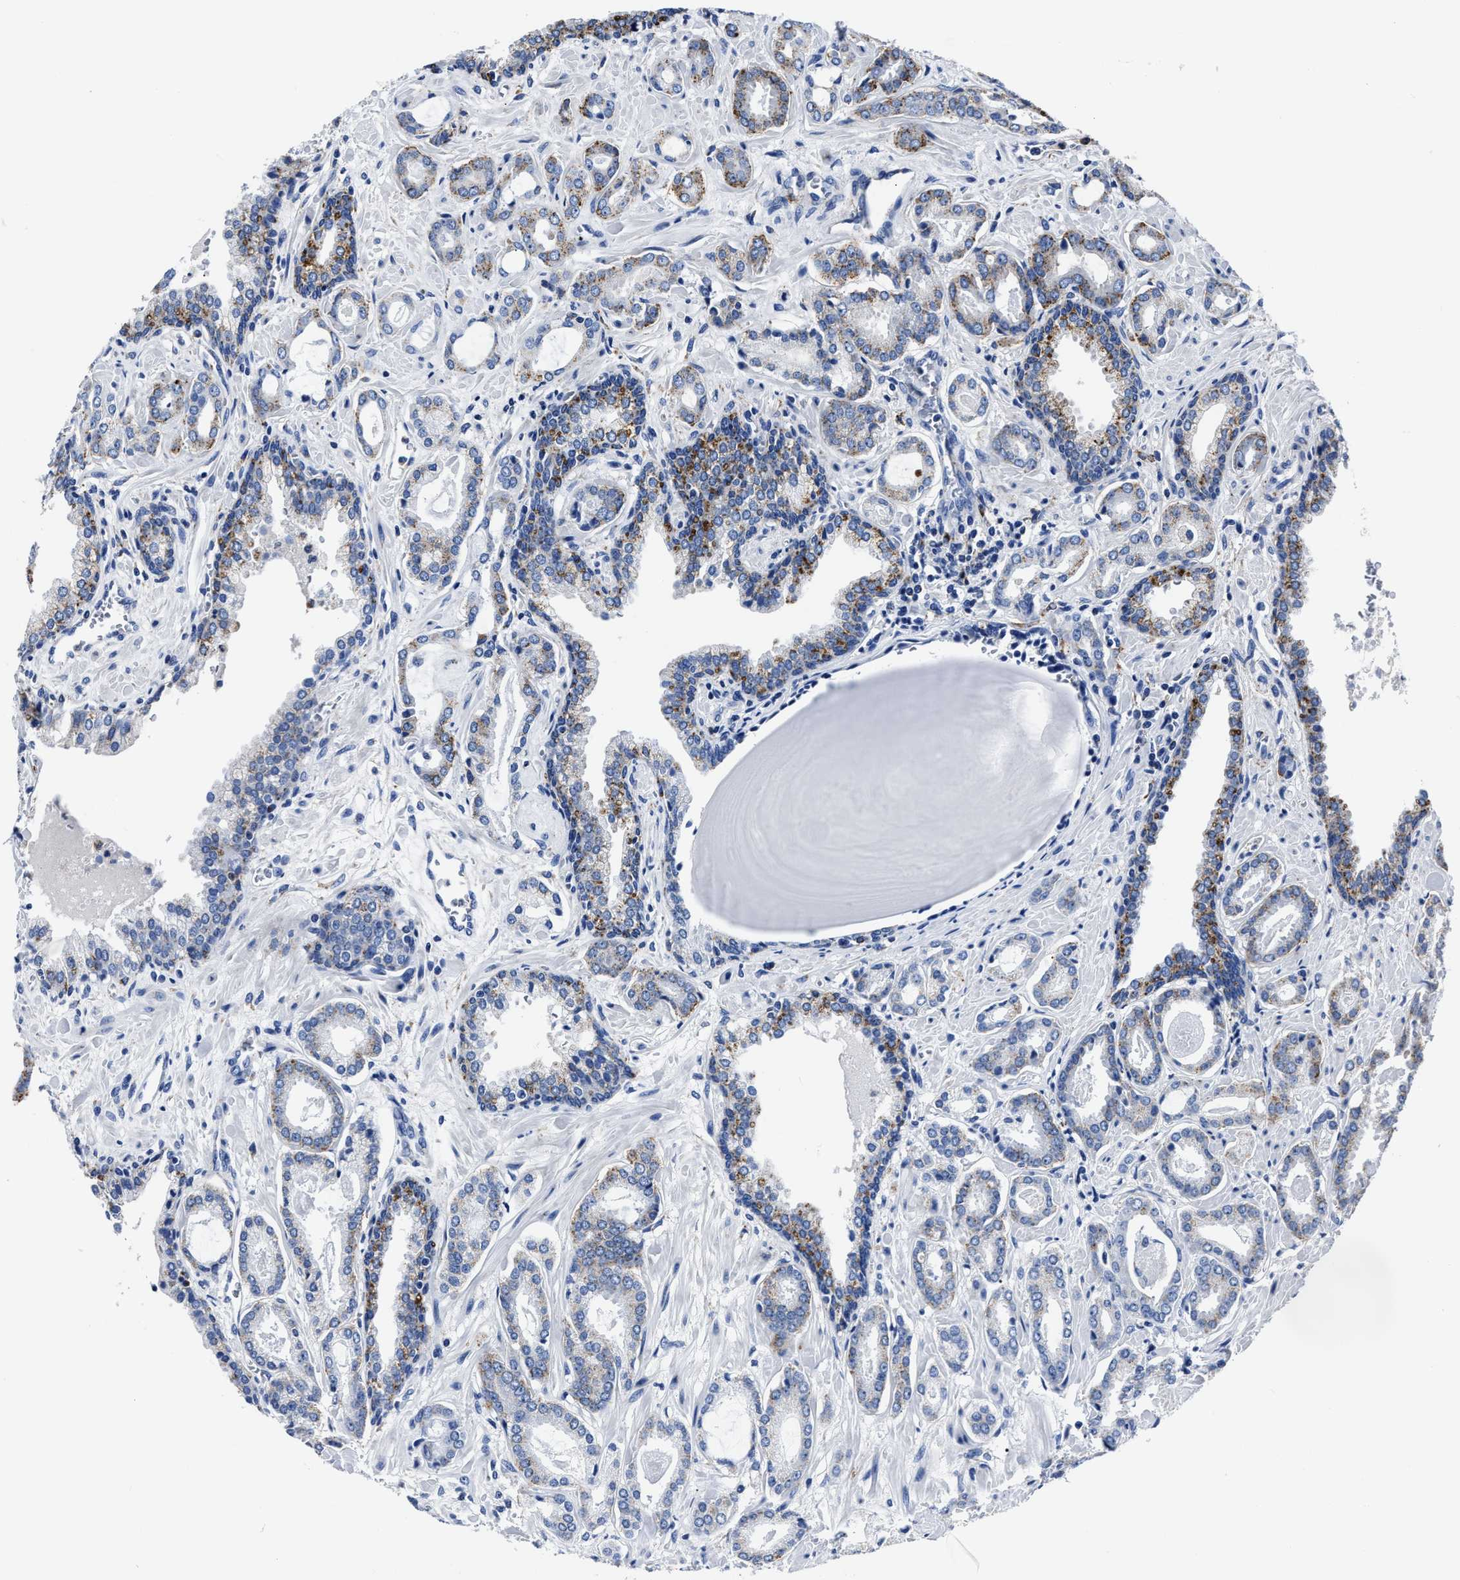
{"staining": {"intensity": "moderate", "quantity": ">75%", "location": "cytoplasmic/membranous"}, "tissue": "prostate cancer", "cell_type": "Tumor cells", "image_type": "cancer", "snomed": [{"axis": "morphology", "description": "Adenocarcinoma, Low grade"}, {"axis": "topography", "description": "Prostate"}], "caption": "High-magnification brightfield microscopy of low-grade adenocarcinoma (prostate) stained with DAB (3,3'-diaminobenzidine) (brown) and counterstained with hematoxylin (blue). tumor cells exhibit moderate cytoplasmic/membranous expression is present in about>75% of cells. (brown staining indicates protein expression, while blue staining denotes nuclei).", "gene": "LAMTOR4", "patient": {"sex": "male", "age": 53}}